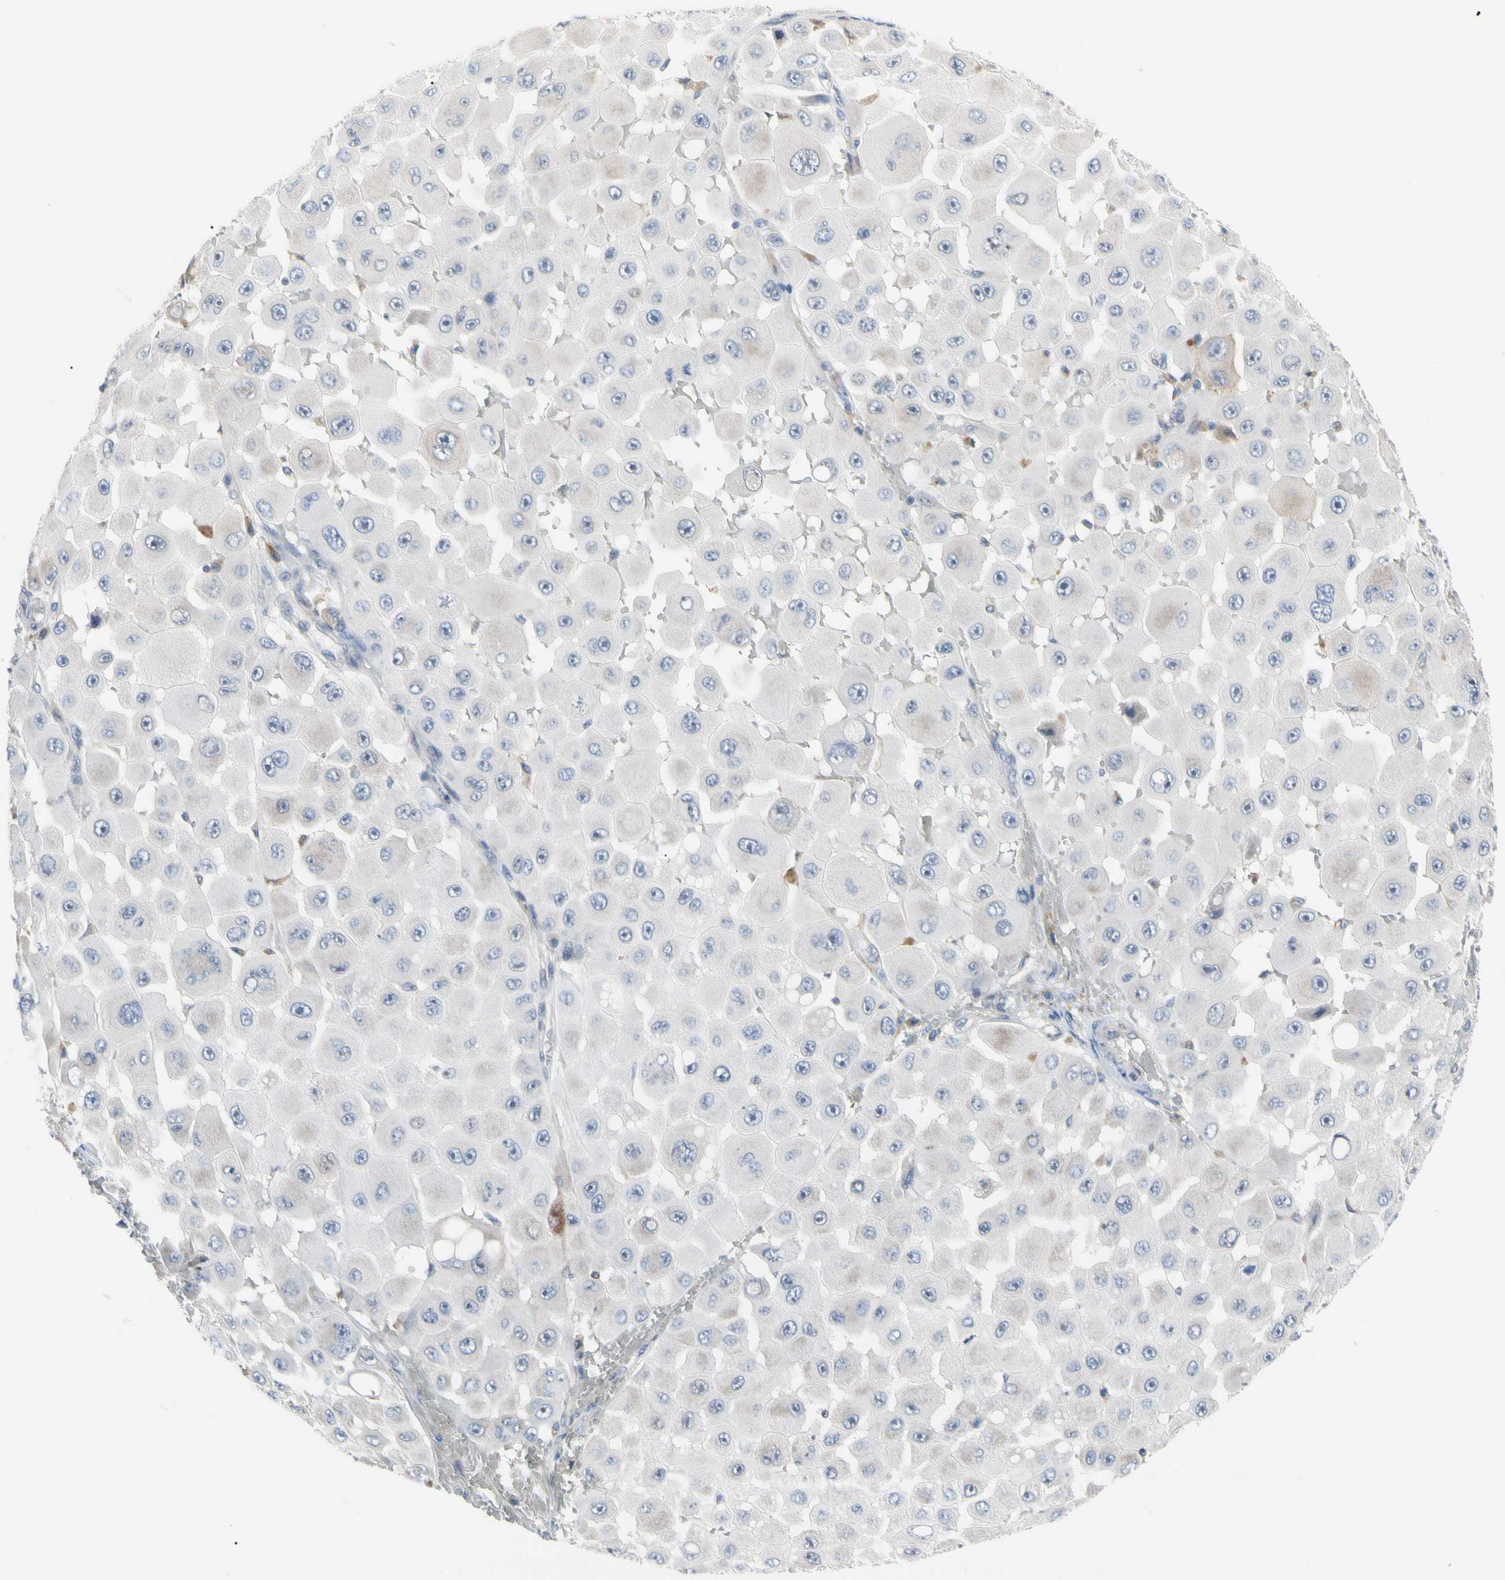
{"staining": {"intensity": "negative", "quantity": "none", "location": "none"}, "tissue": "melanoma", "cell_type": "Tumor cells", "image_type": "cancer", "snomed": [{"axis": "morphology", "description": "Malignant melanoma, NOS"}, {"axis": "topography", "description": "Skin"}], "caption": "Malignant melanoma was stained to show a protein in brown. There is no significant expression in tumor cells.", "gene": "MCL1", "patient": {"sex": "female", "age": 81}}